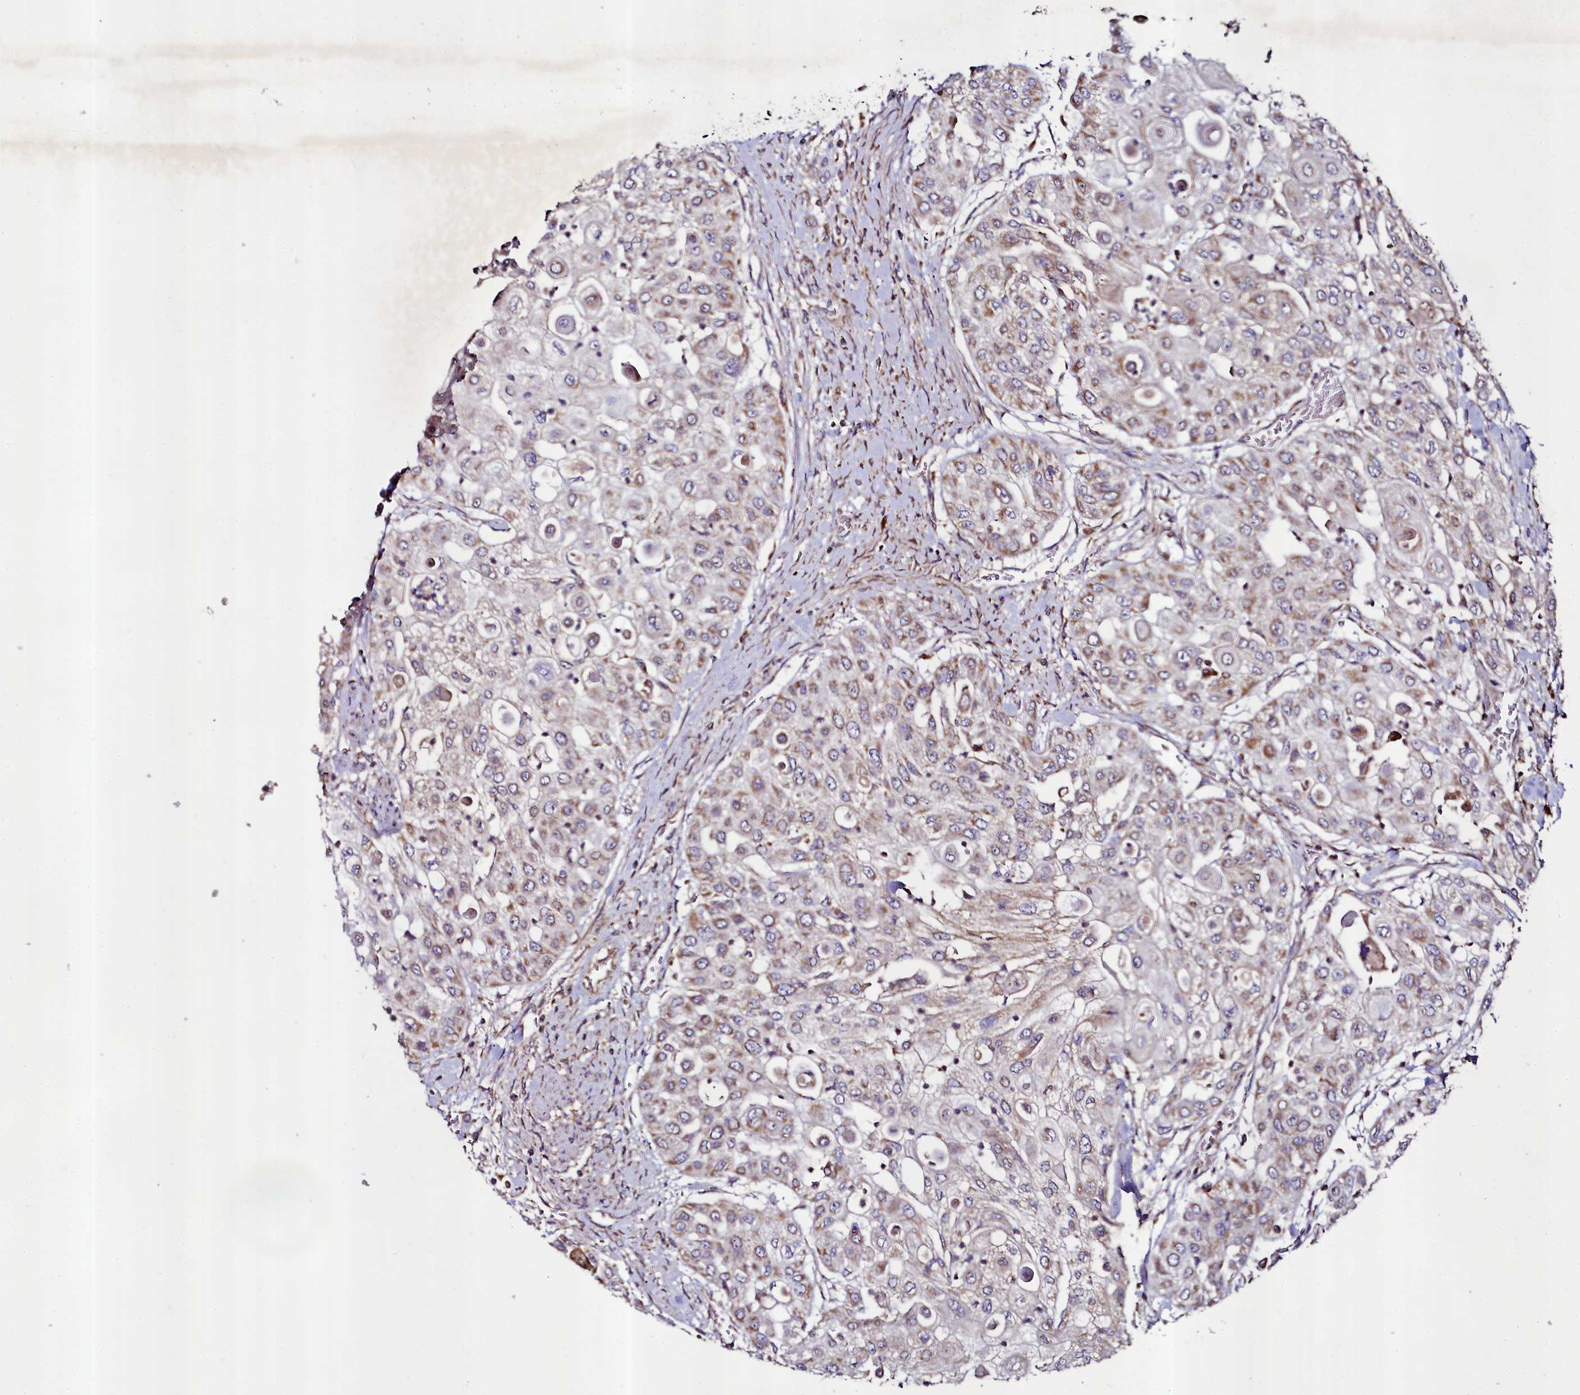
{"staining": {"intensity": "moderate", "quantity": ">75%", "location": "cytoplasmic/membranous"}, "tissue": "urothelial cancer", "cell_type": "Tumor cells", "image_type": "cancer", "snomed": [{"axis": "morphology", "description": "Urothelial carcinoma, High grade"}, {"axis": "topography", "description": "Urinary bladder"}], "caption": "The image shows immunohistochemical staining of urothelial cancer. There is moderate cytoplasmic/membranous positivity is identified in about >75% of tumor cells. (DAB IHC, brown staining for protein, blue staining for nuclei).", "gene": "METTL4", "patient": {"sex": "female", "age": 79}}